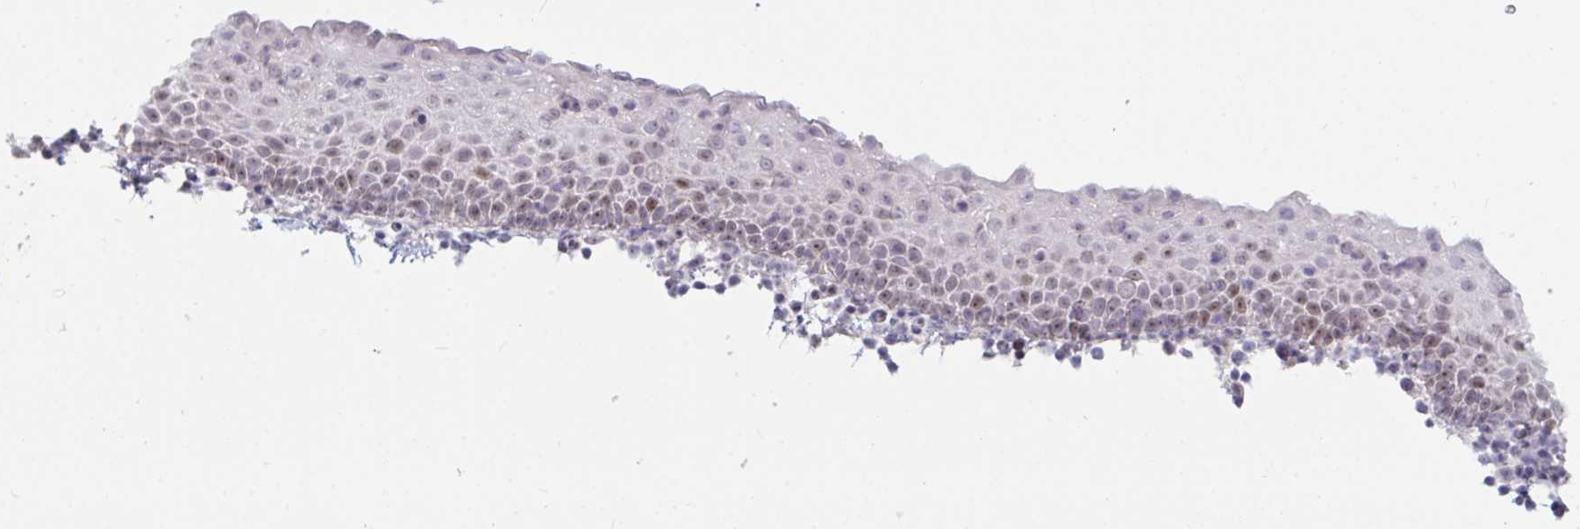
{"staining": {"intensity": "weak", "quantity": "<25%", "location": "nuclear"}, "tissue": "vagina", "cell_type": "Squamous epithelial cells", "image_type": "normal", "snomed": [{"axis": "morphology", "description": "Normal tissue, NOS"}, {"axis": "topography", "description": "Vagina"}], "caption": "Squamous epithelial cells are negative for brown protein staining in normal vagina. The staining is performed using DAB brown chromogen with nuclei counter-stained in using hematoxylin.", "gene": "MYC", "patient": {"sex": "female", "age": 61}}